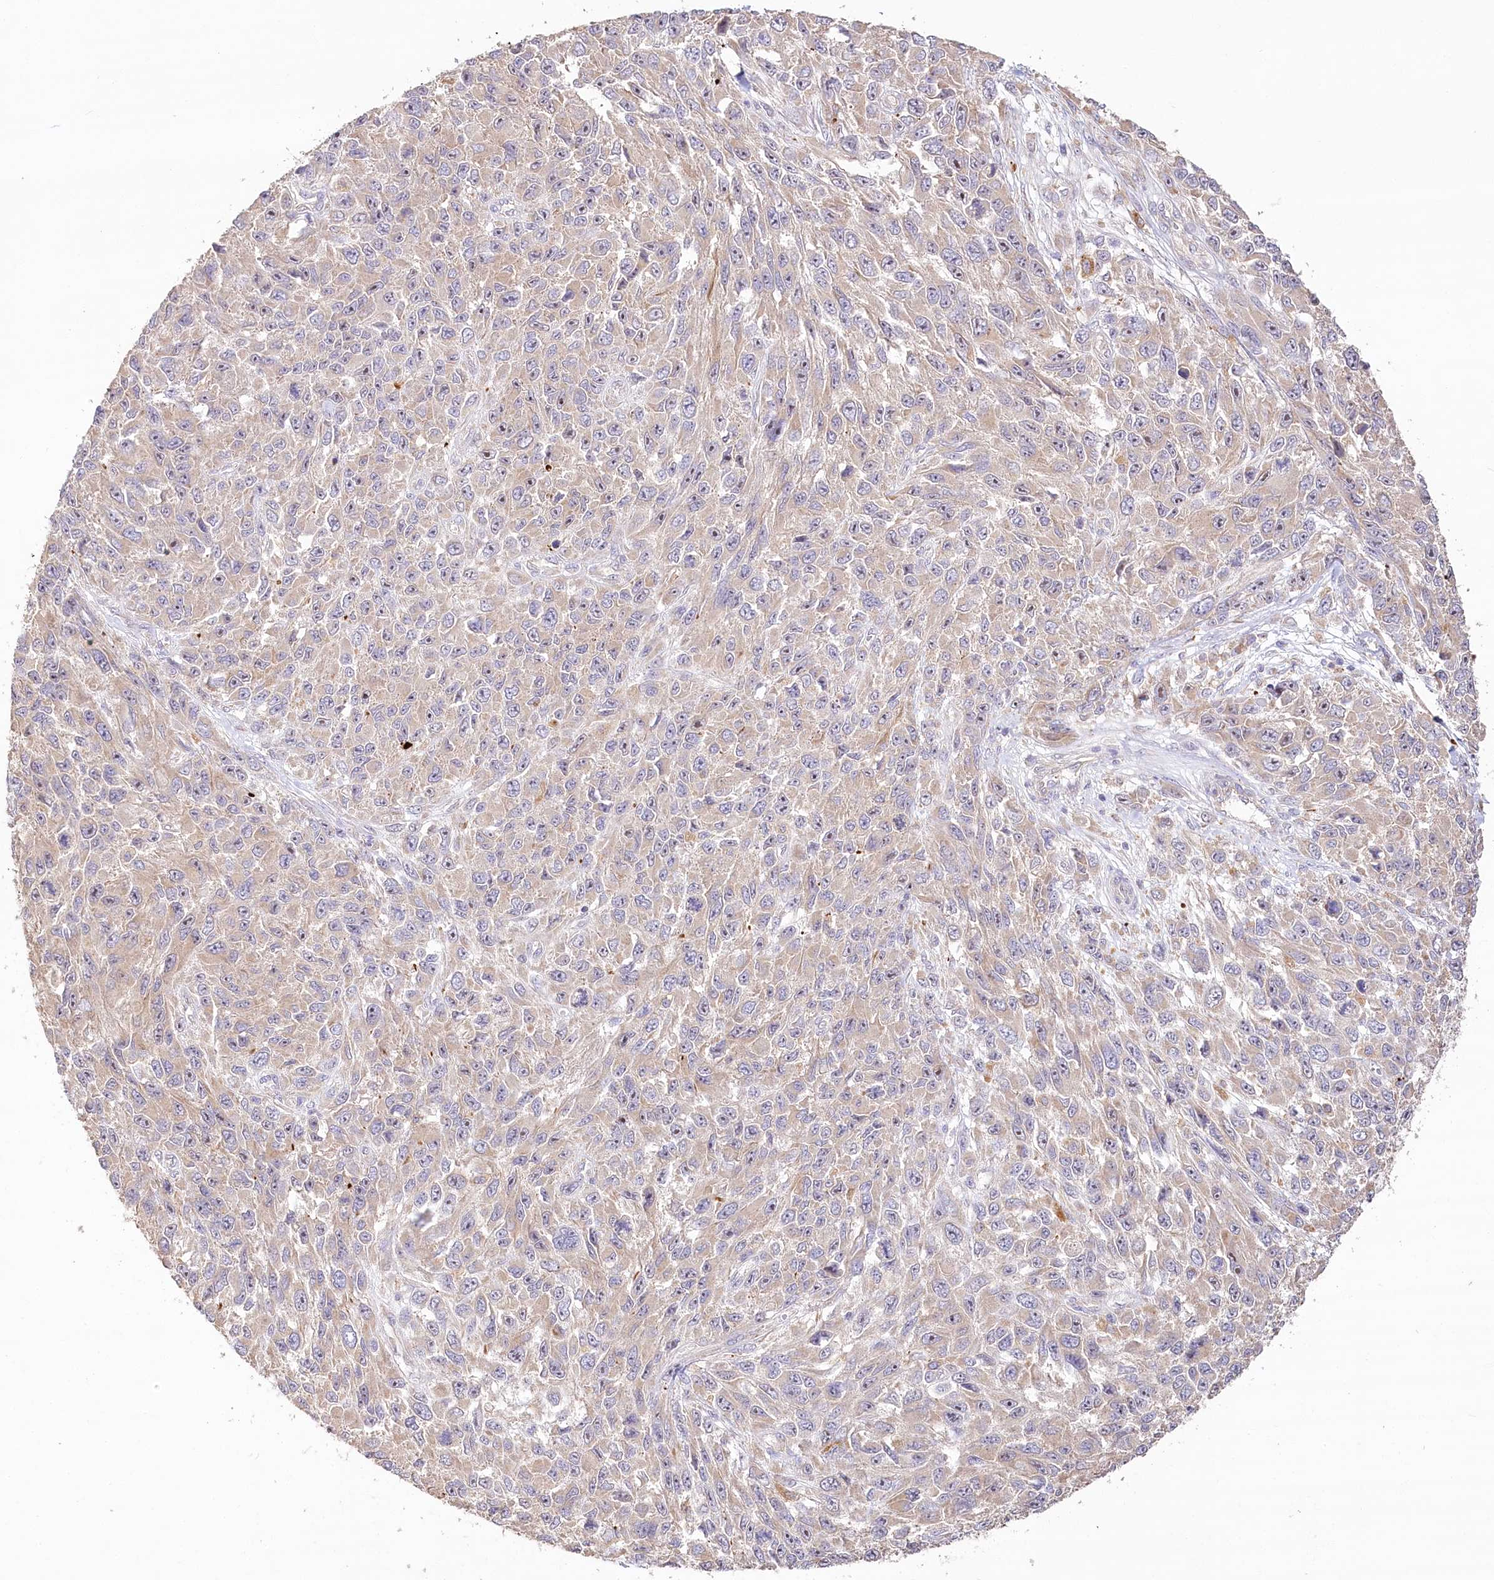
{"staining": {"intensity": "weak", "quantity": ">75%", "location": "cytoplasmic/membranous"}, "tissue": "melanoma", "cell_type": "Tumor cells", "image_type": "cancer", "snomed": [{"axis": "morphology", "description": "Malignant melanoma, NOS"}, {"axis": "topography", "description": "Skin"}], "caption": "Immunohistochemistry (IHC) histopathology image of neoplastic tissue: malignant melanoma stained using immunohistochemistry shows low levels of weak protein expression localized specifically in the cytoplasmic/membranous of tumor cells, appearing as a cytoplasmic/membranous brown color.", "gene": "DMXL1", "patient": {"sex": "female", "age": 96}}